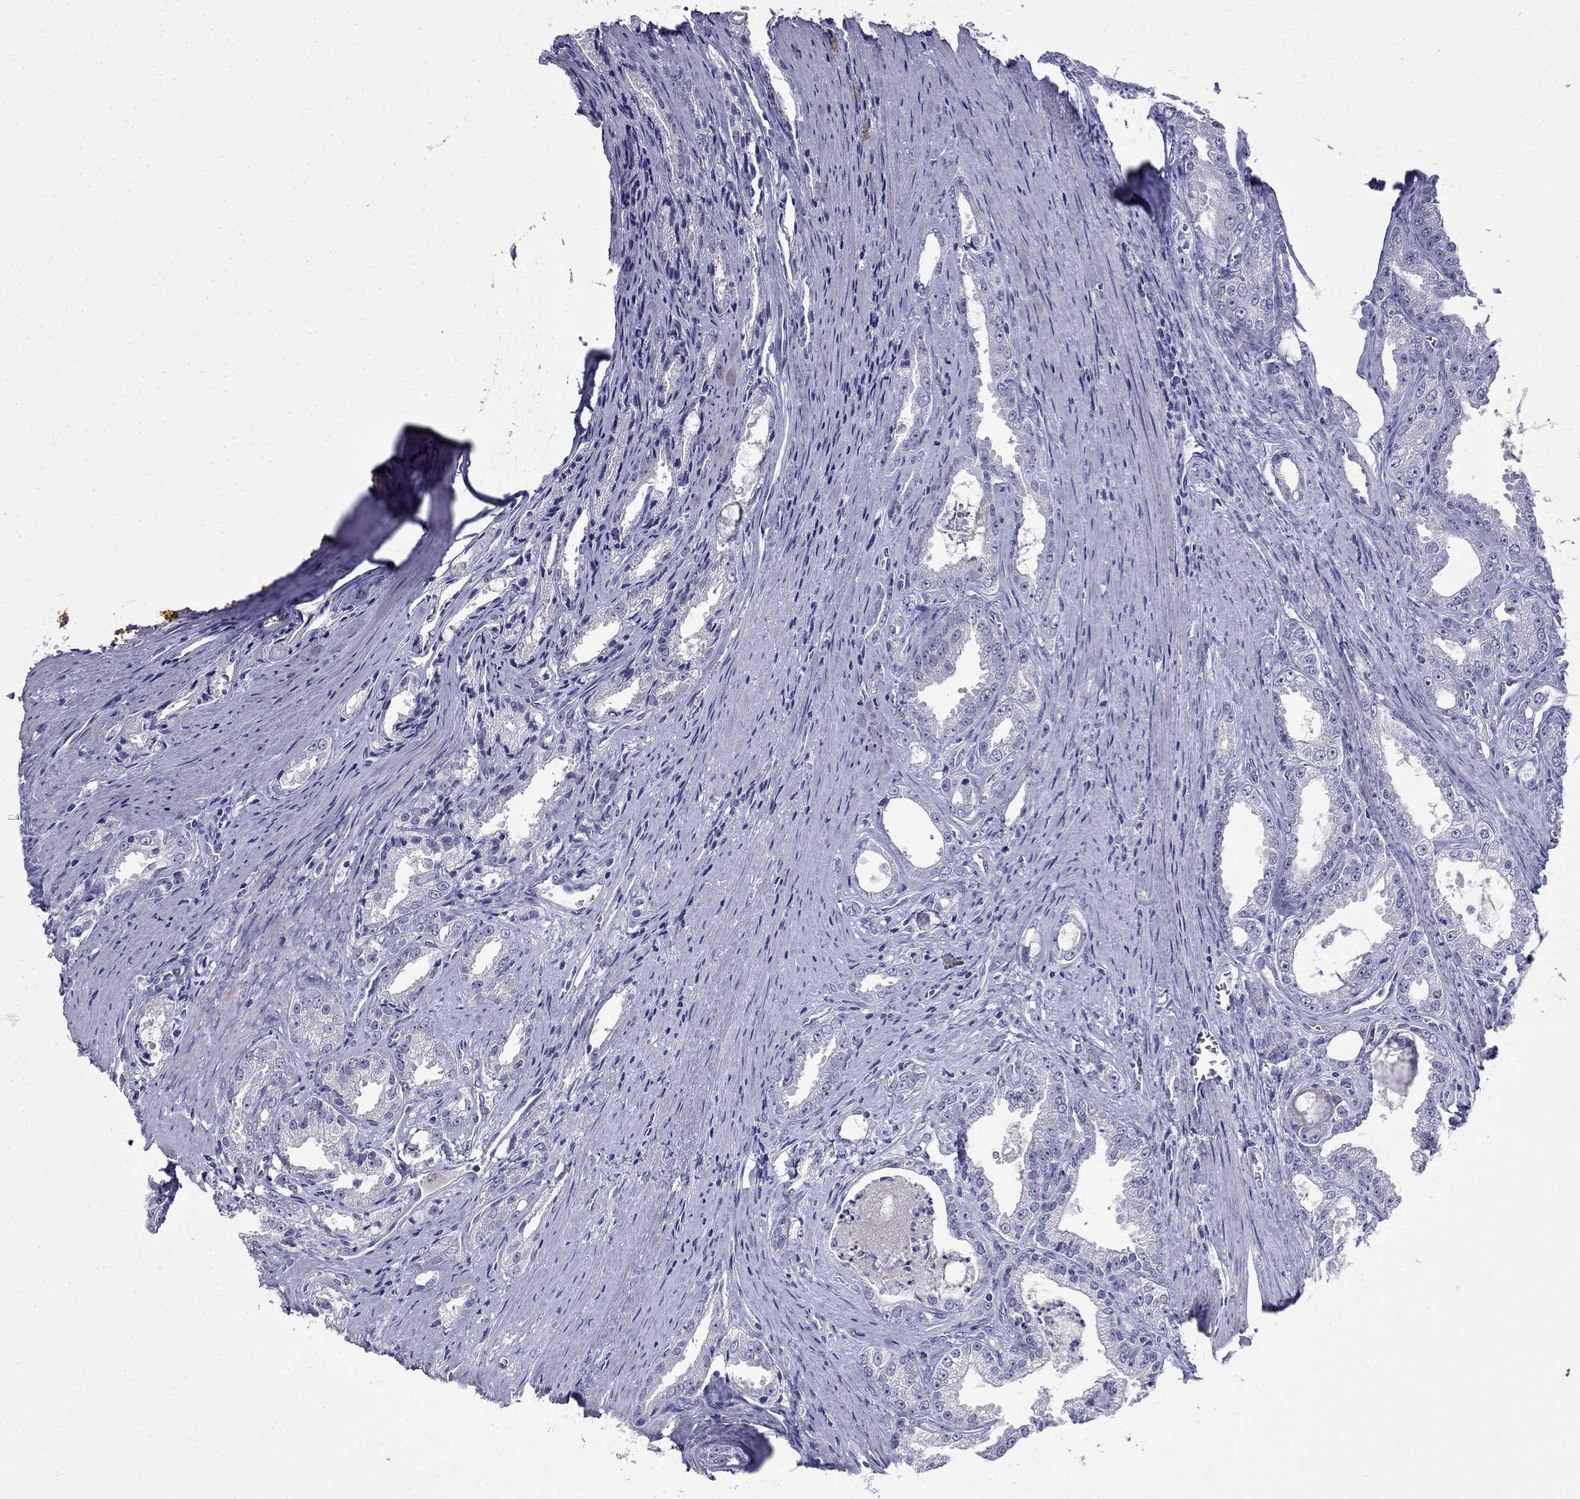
{"staining": {"intensity": "negative", "quantity": "none", "location": "none"}, "tissue": "prostate cancer", "cell_type": "Tumor cells", "image_type": "cancer", "snomed": [{"axis": "morphology", "description": "Adenocarcinoma, NOS"}, {"axis": "morphology", "description": "Adenocarcinoma, High grade"}, {"axis": "topography", "description": "Prostate"}], "caption": "This is a histopathology image of IHC staining of prostate cancer (adenocarcinoma), which shows no staining in tumor cells.", "gene": "MYO15A", "patient": {"sex": "male", "age": 70}}